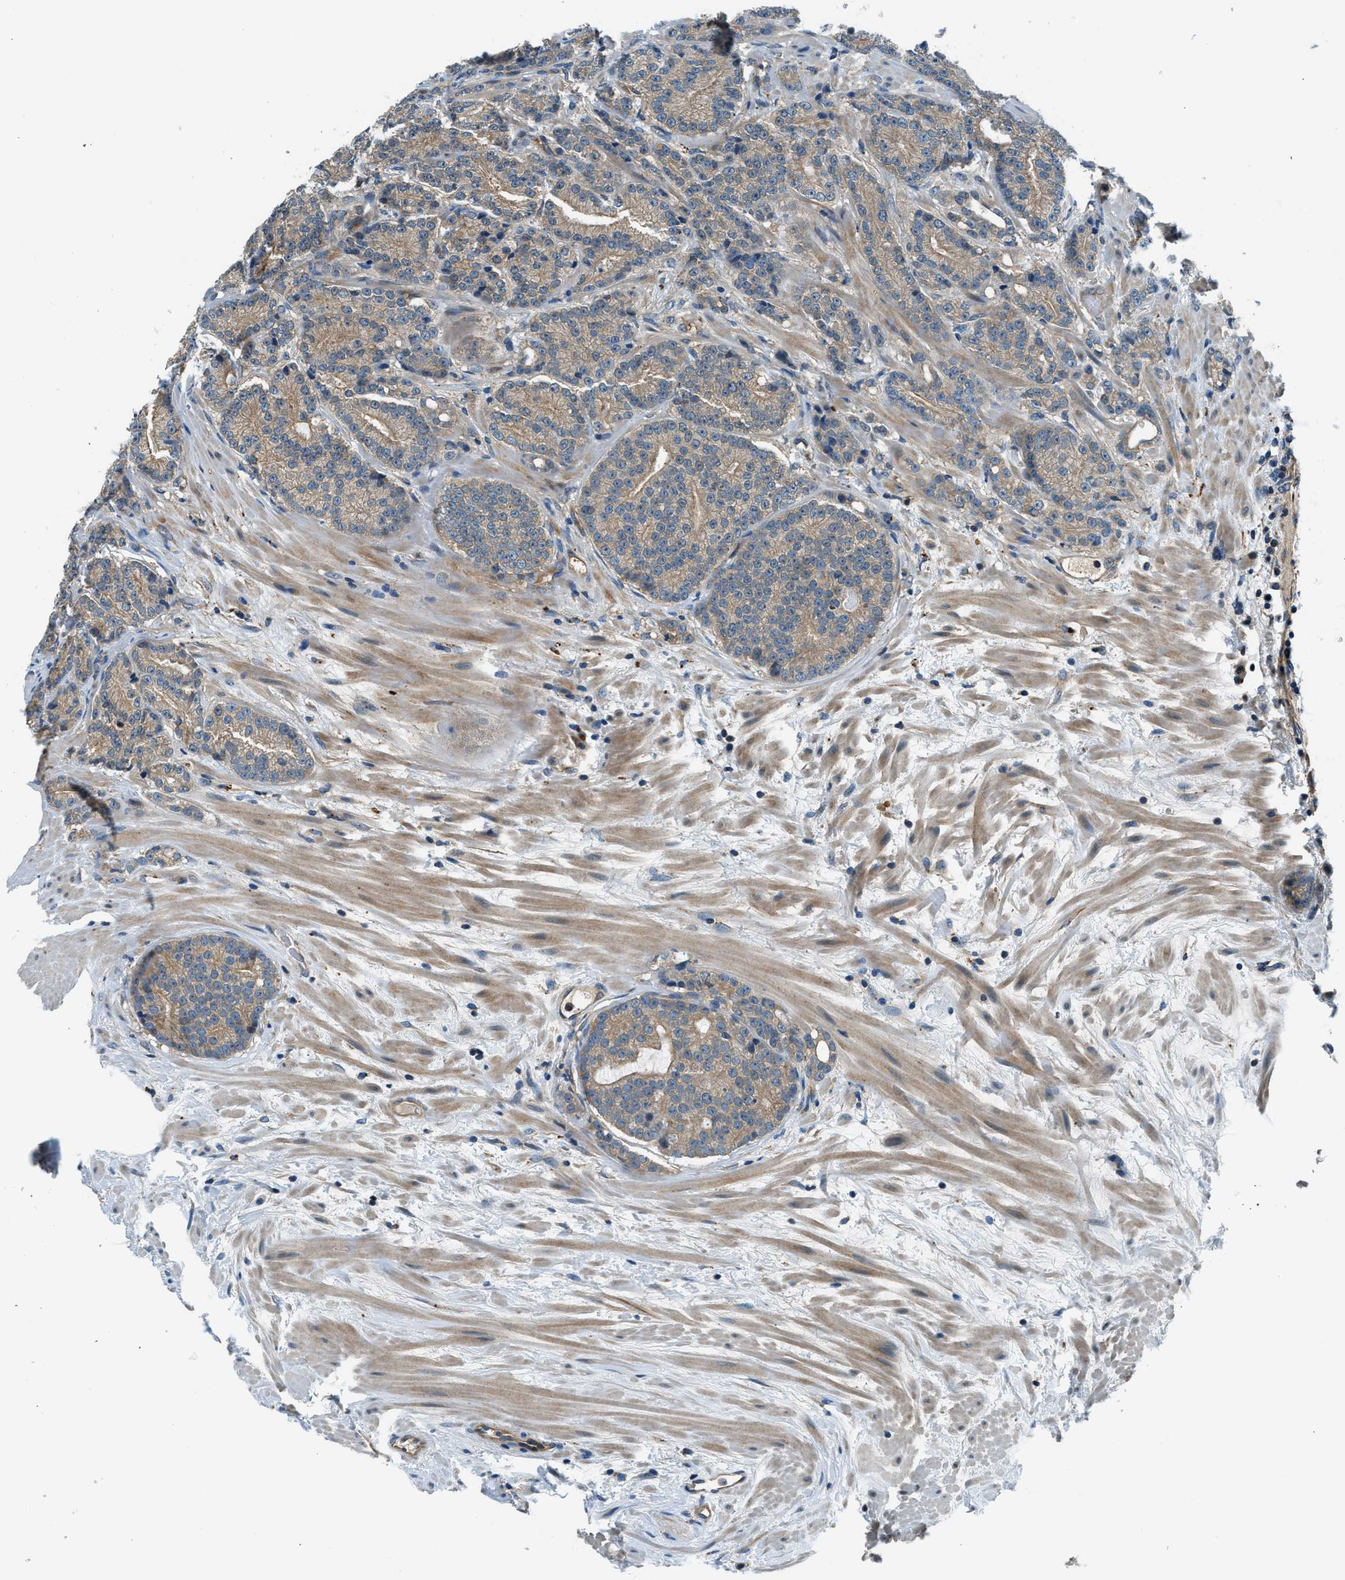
{"staining": {"intensity": "weak", "quantity": ">75%", "location": "cytoplasmic/membranous"}, "tissue": "prostate cancer", "cell_type": "Tumor cells", "image_type": "cancer", "snomed": [{"axis": "morphology", "description": "Adenocarcinoma, High grade"}, {"axis": "topography", "description": "Prostate"}], "caption": "Weak cytoplasmic/membranous protein staining is present in approximately >75% of tumor cells in prostate high-grade adenocarcinoma.", "gene": "SLC19A2", "patient": {"sex": "male", "age": 61}}